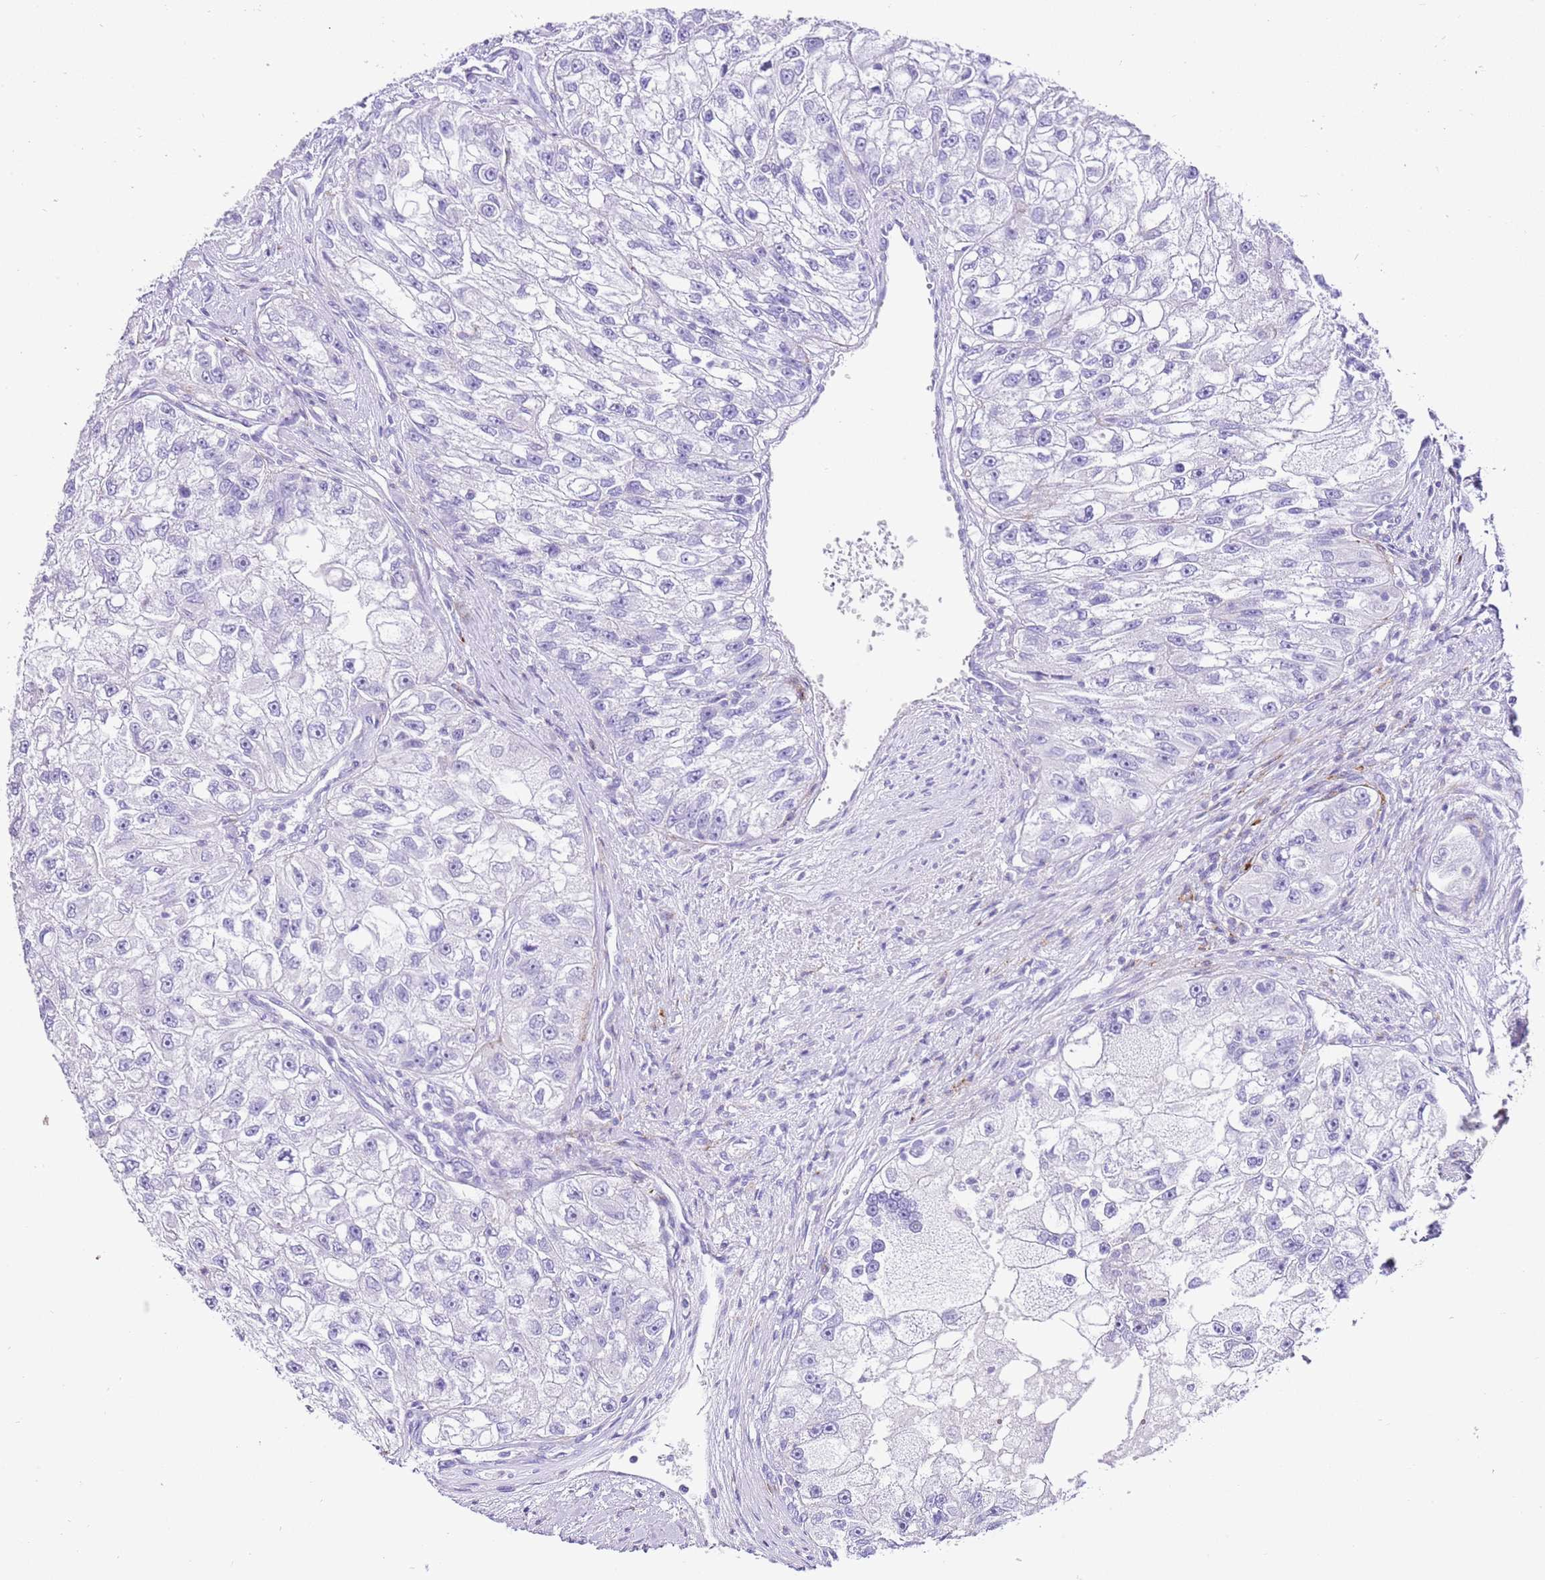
{"staining": {"intensity": "negative", "quantity": "none", "location": "none"}, "tissue": "renal cancer", "cell_type": "Tumor cells", "image_type": "cancer", "snomed": [{"axis": "morphology", "description": "Adenocarcinoma, NOS"}, {"axis": "topography", "description": "Kidney"}], "caption": "An image of adenocarcinoma (renal) stained for a protein displays no brown staining in tumor cells. Nuclei are stained in blue.", "gene": "ALDH3A1", "patient": {"sex": "male", "age": 63}}